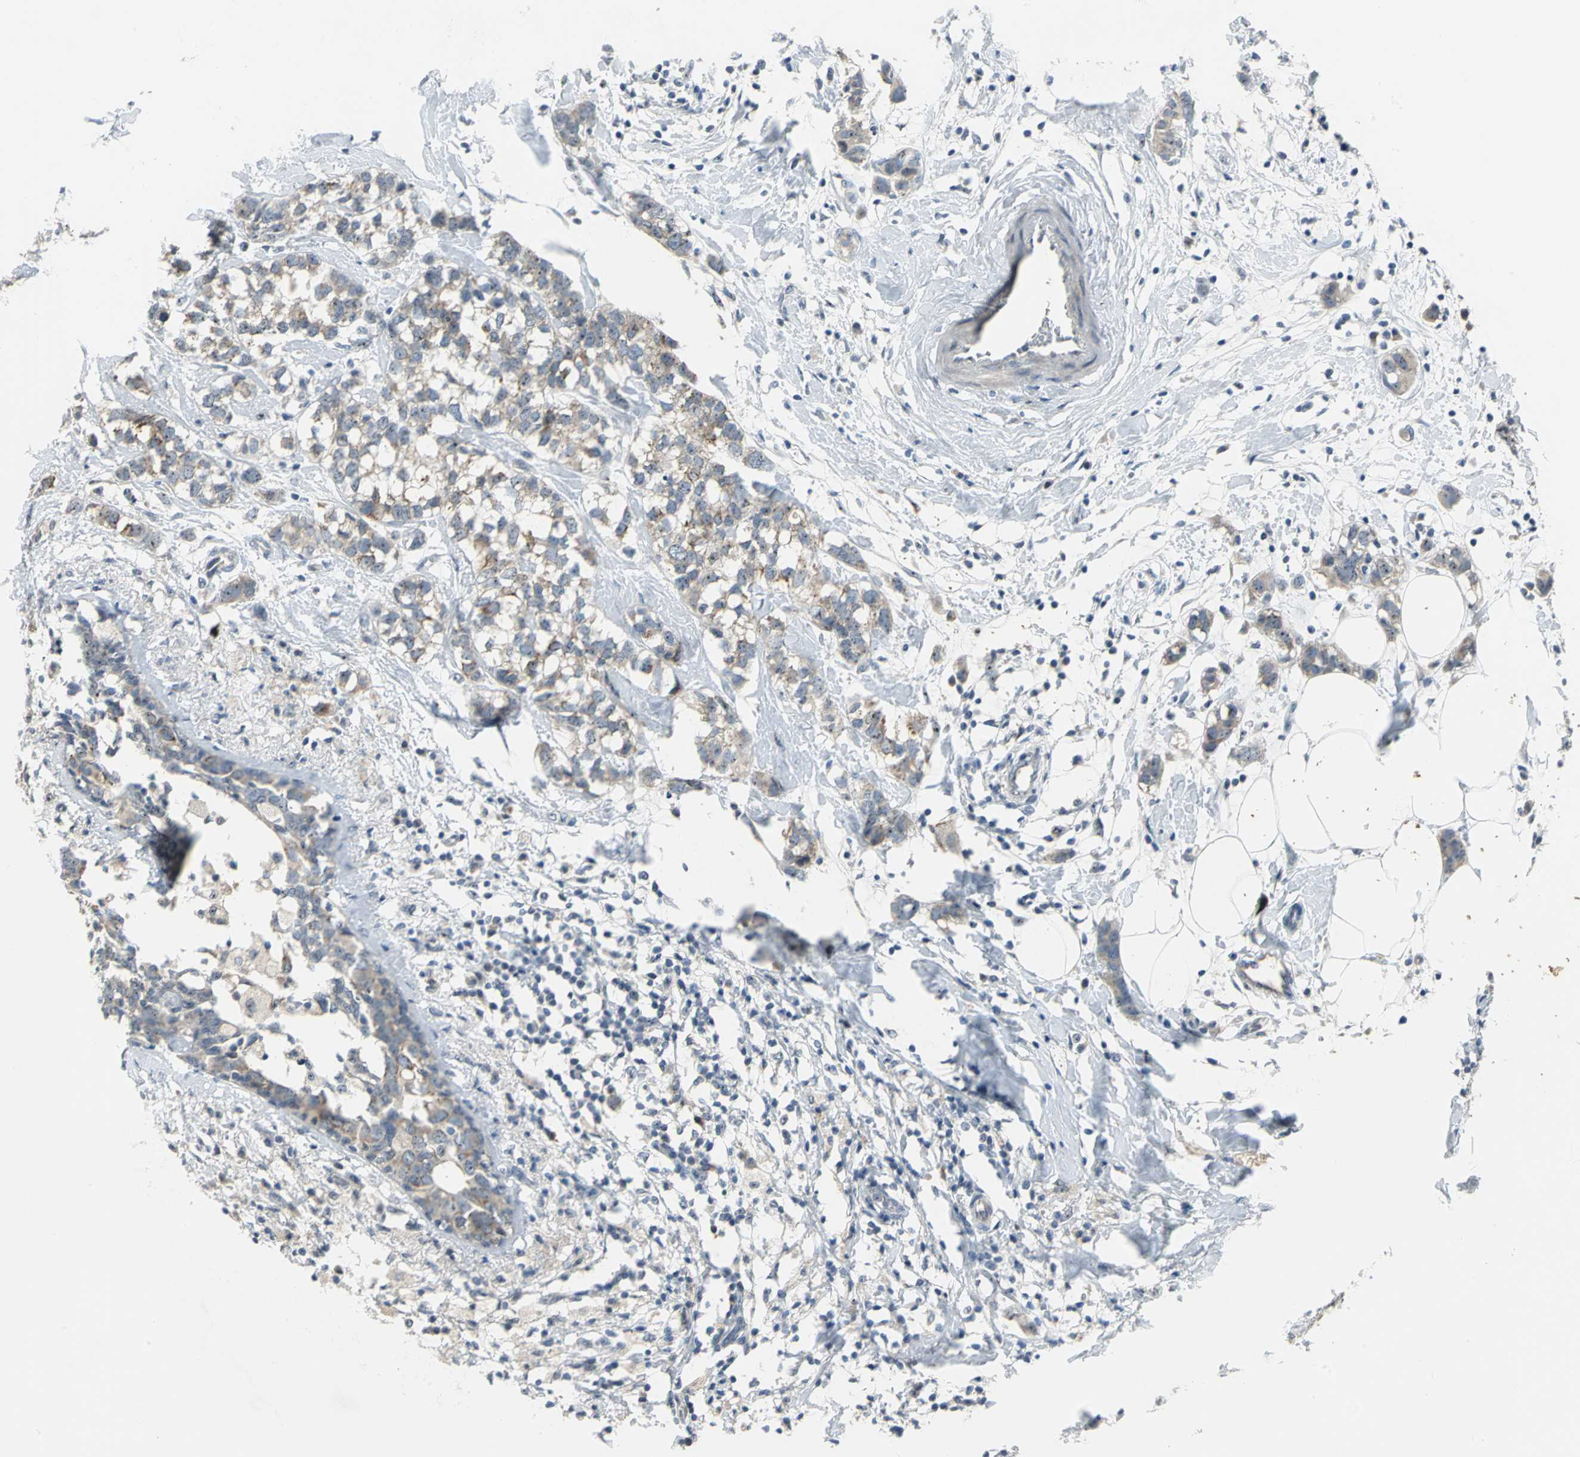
{"staining": {"intensity": "moderate", "quantity": "25%-75%", "location": "nuclear"}, "tissue": "breast cancer", "cell_type": "Tumor cells", "image_type": "cancer", "snomed": [{"axis": "morphology", "description": "Normal tissue, NOS"}, {"axis": "morphology", "description": "Duct carcinoma"}, {"axis": "topography", "description": "Breast"}], "caption": "Moderate nuclear protein positivity is appreciated in approximately 25%-75% of tumor cells in infiltrating ductal carcinoma (breast).", "gene": "MYBBP1A", "patient": {"sex": "female", "age": 50}}